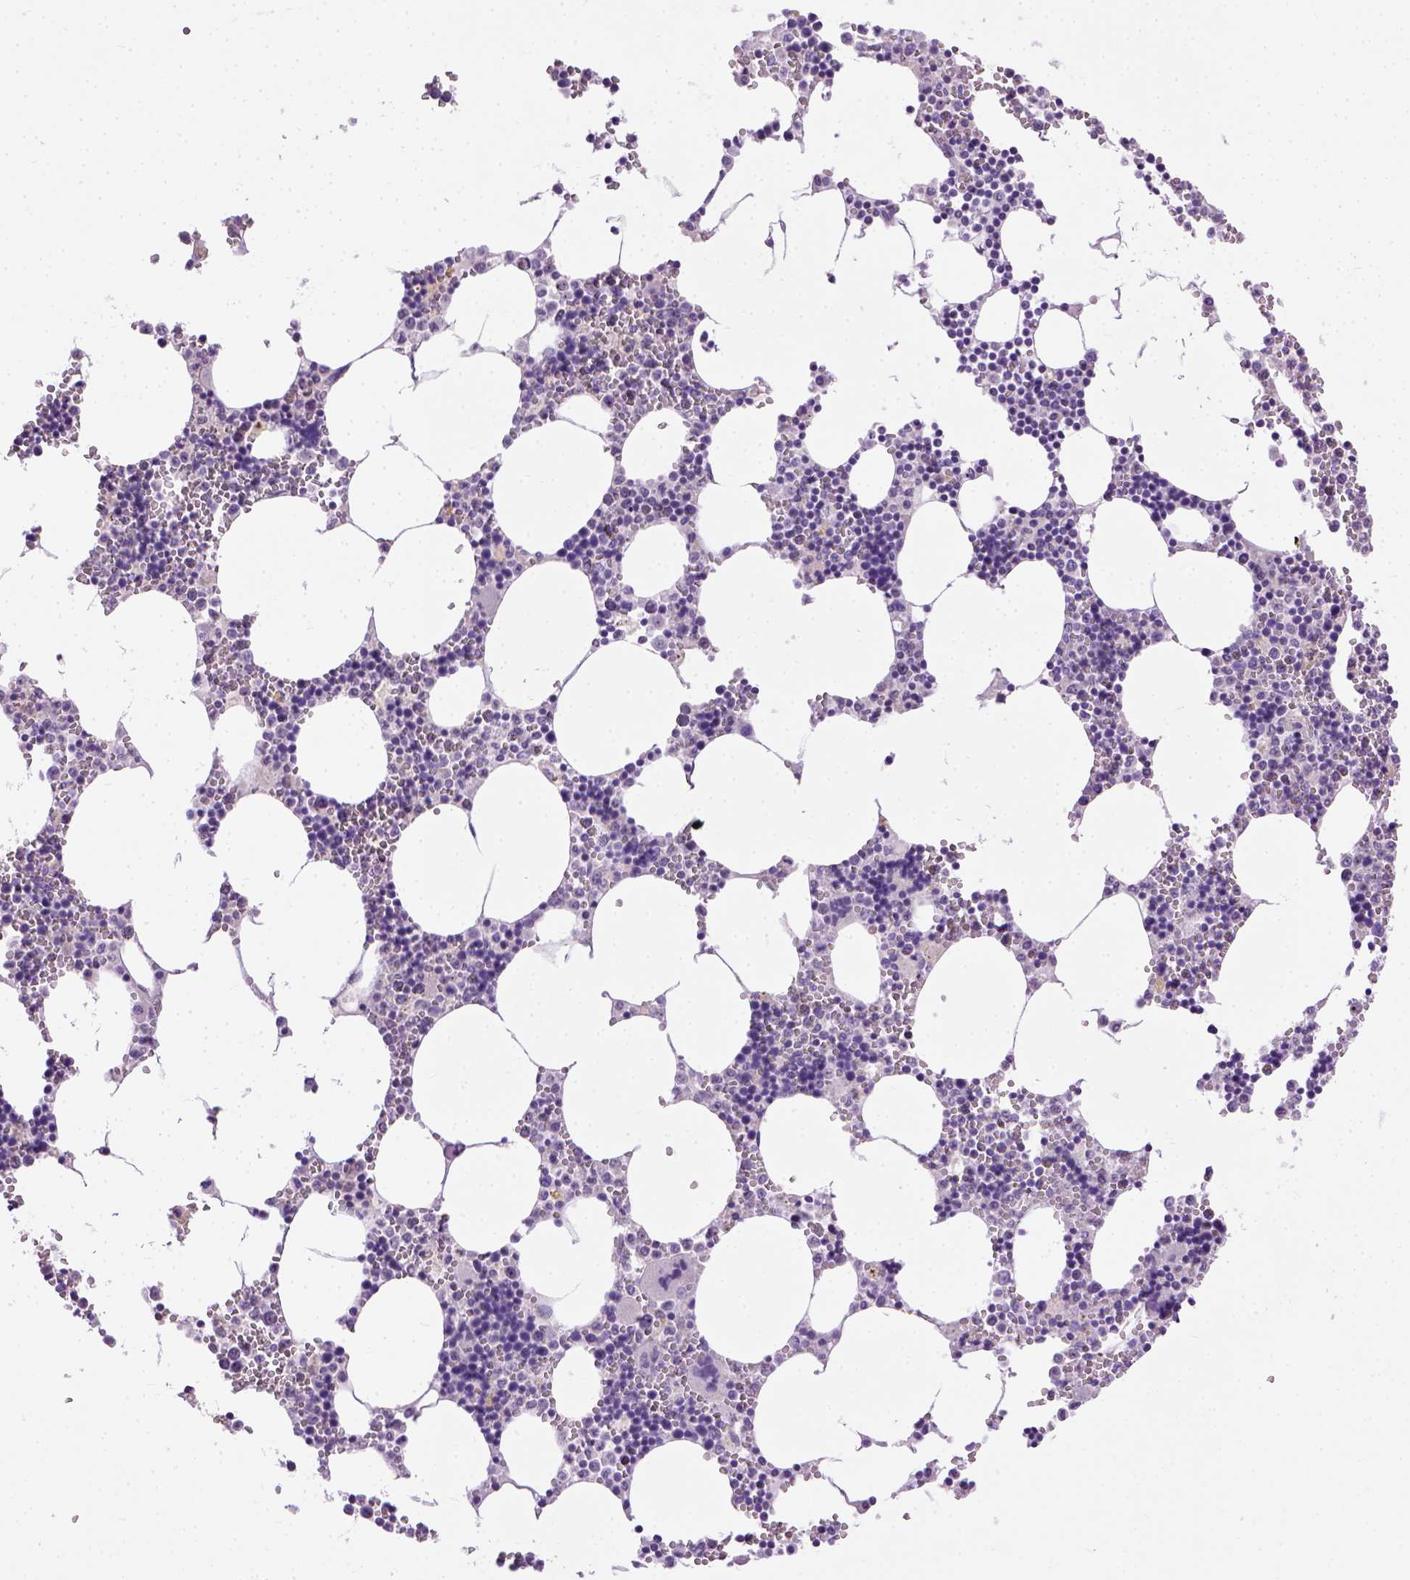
{"staining": {"intensity": "negative", "quantity": "none", "location": "none"}, "tissue": "bone marrow", "cell_type": "Hematopoietic cells", "image_type": "normal", "snomed": [{"axis": "morphology", "description": "Normal tissue, NOS"}, {"axis": "topography", "description": "Bone marrow"}], "caption": "Immunohistochemistry photomicrograph of benign bone marrow stained for a protein (brown), which exhibits no expression in hematopoietic cells.", "gene": "UTP4", "patient": {"sex": "male", "age": 54}}